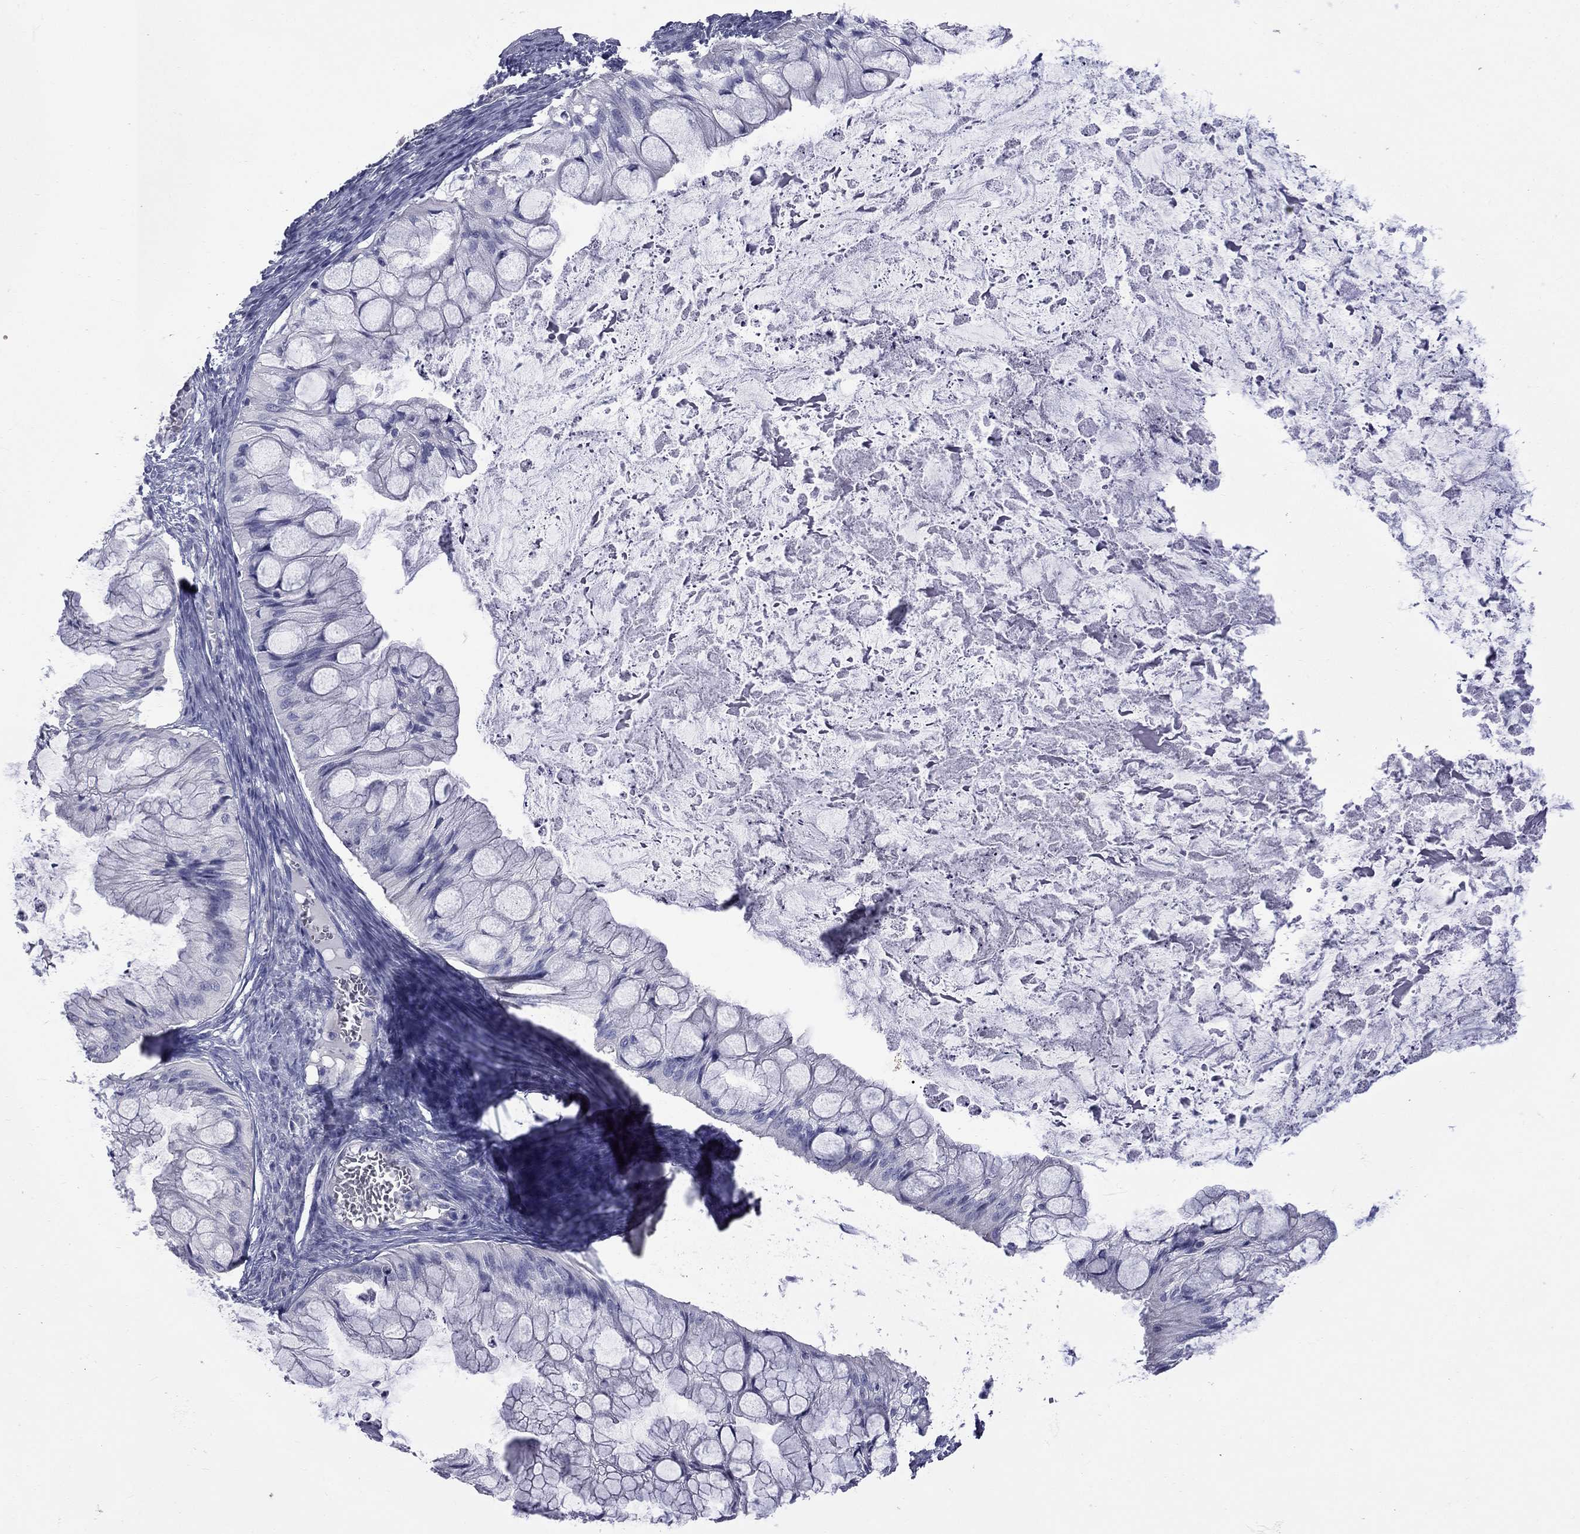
{"staining": {"intensity": "negative", "quantity": "none", "location": "none"}, "tissue": "ovarian cancer", "cell_type": "Tumor cells", "image_type": "cancer", "snomed": [{"axis": "morphology", "description": "Cystadenocarcinoma, mucinous, NOS"}, {"axis": "topography", "description": "Ovary"}], "caption": "Immunohistochemistry of human ovarian cancer displays no expression in tumor cells. Nuclei are stained in blue.", "gene": "ABCB4", "patient": {"sex": "female", "age": 57}}